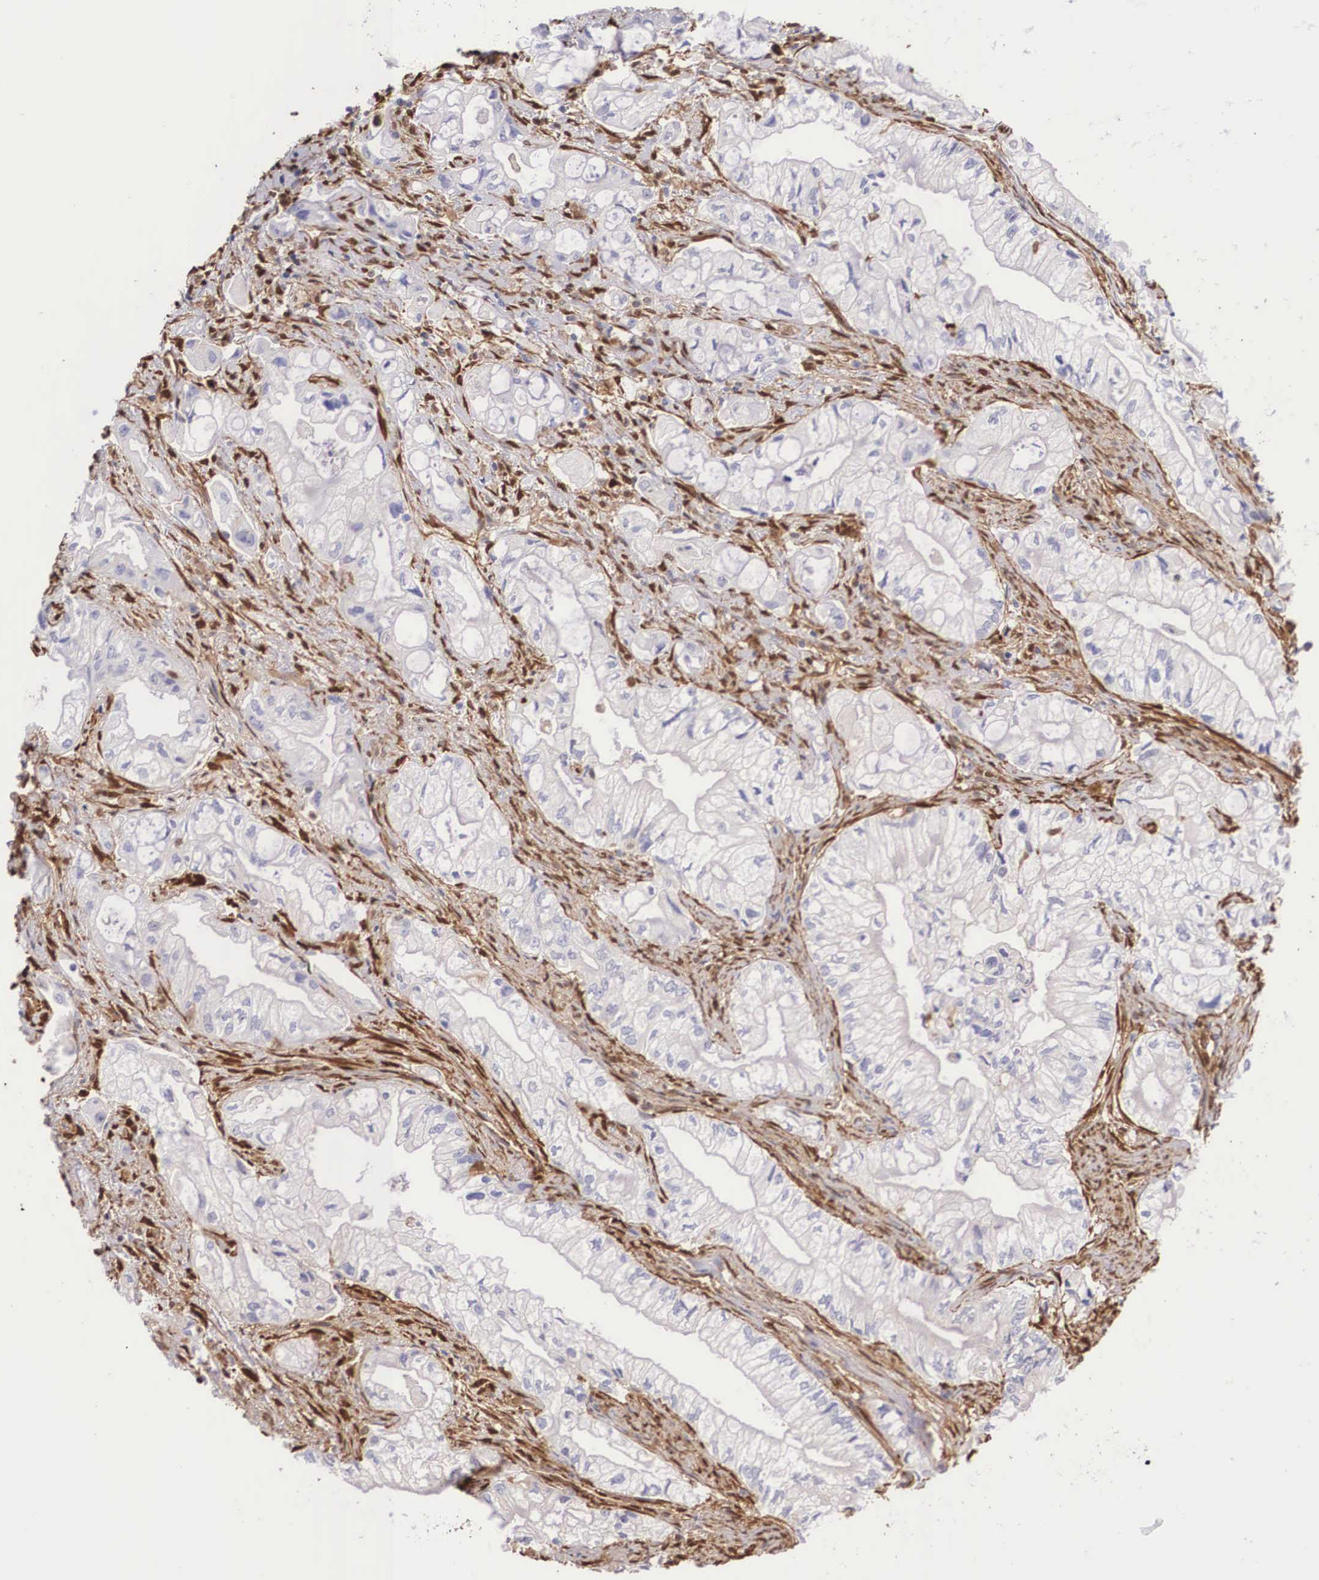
{"staining": {"intensity": "negative", "quantity": "none", "location": "none"}, "tissue": "pancreatic cancer", "cell_type": "Tumor cells", "image_type": "cancer", "snomed": [{"axis": "morphology", "description": "Adenocarcinoma, NOS"}, {"axis": "topography", "description": "Pancreas"}], "caption": "The immunohistochemistry micrograph has no significant staining in tumor cells of pancreatic adenocarcinoma tissue.", "gene": "LGALS1", "patient": {"sex": "male", "age": 79}}